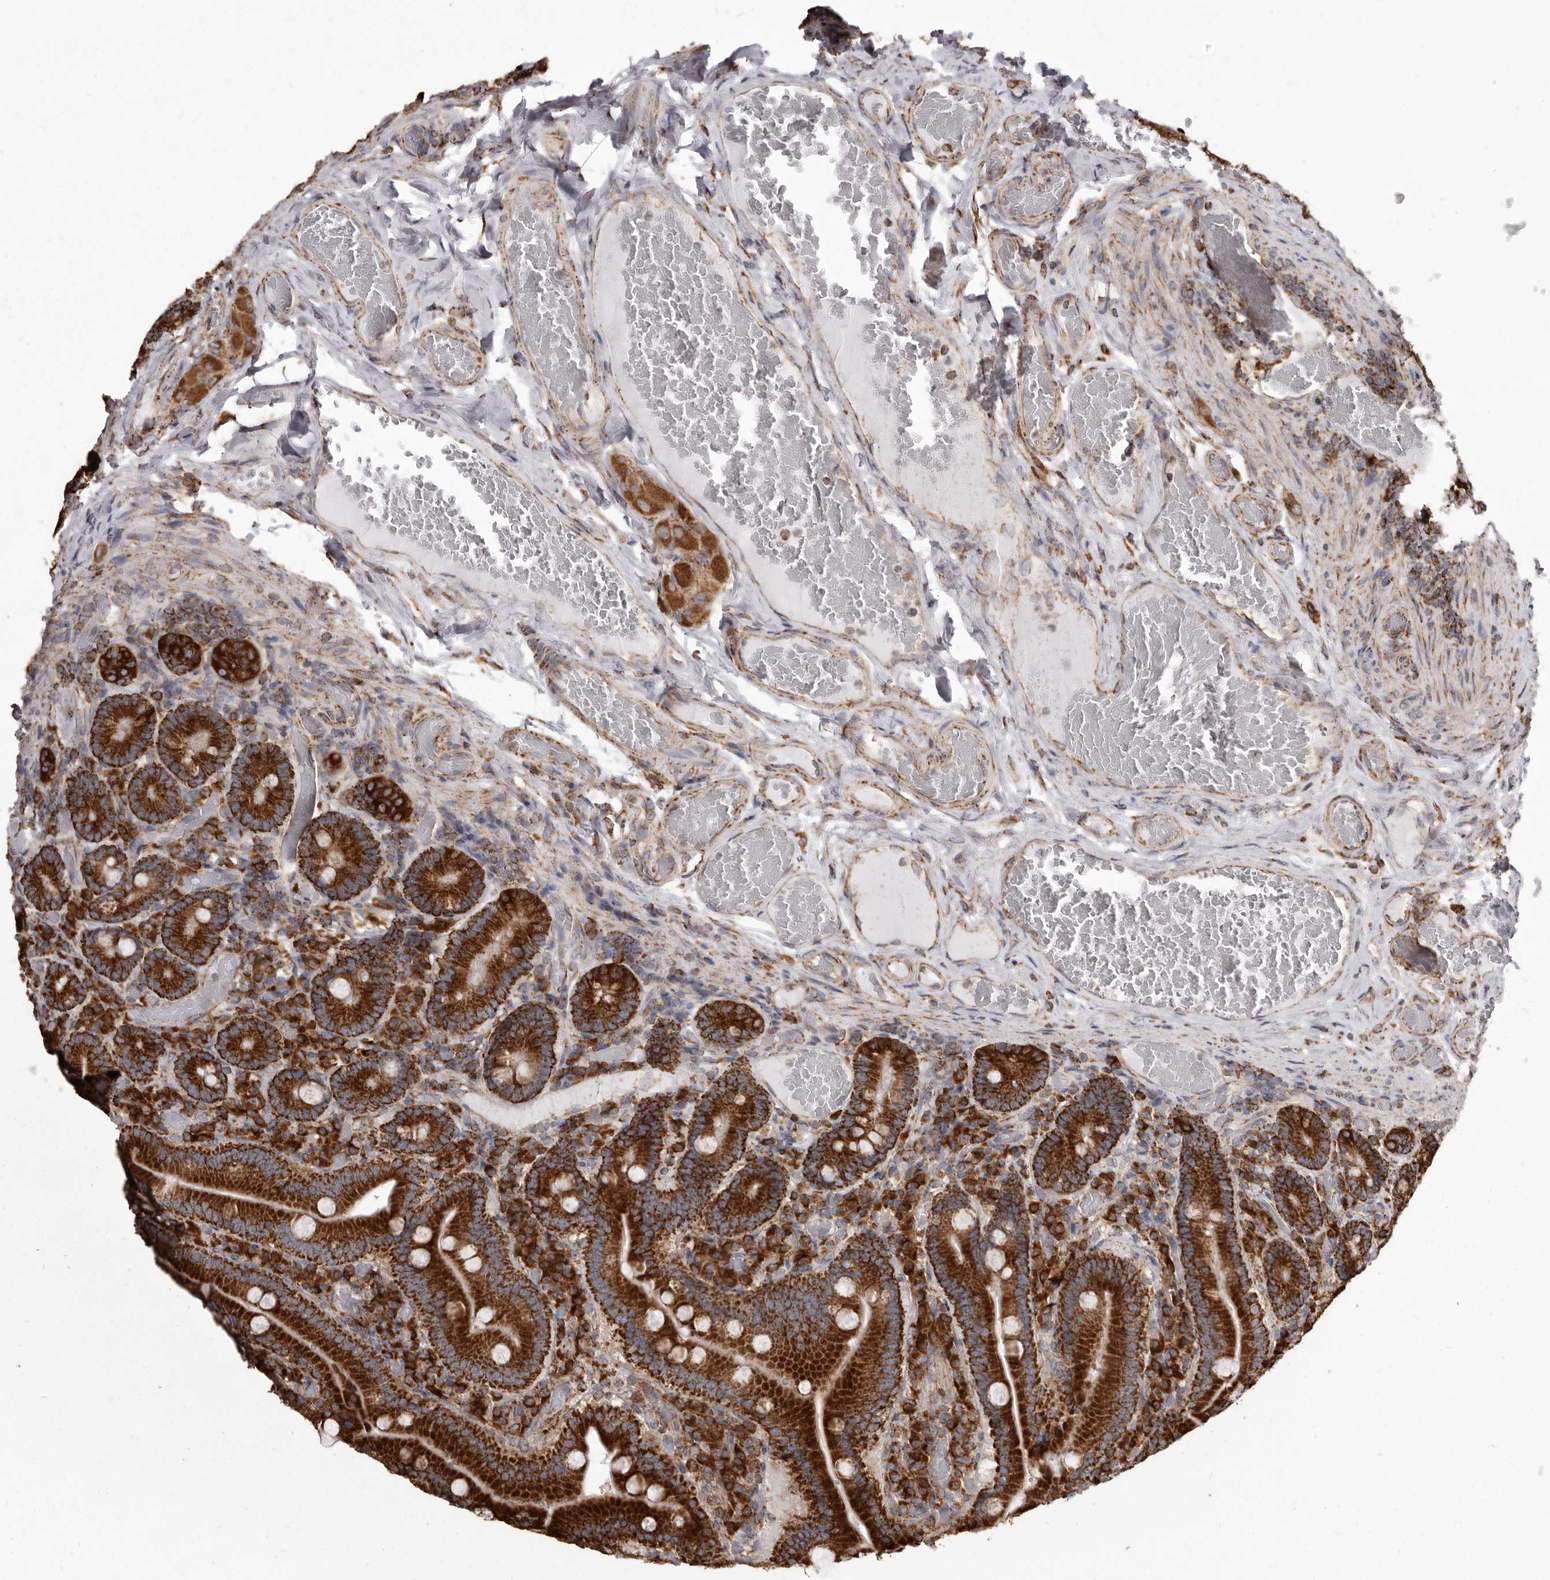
{"staining": {"intensity": "strong", "quantity": ">75%", "location": "cytoplasmic/membranous"}, "tissue": "duodenum", "cell_type": "Glandular cells", "image_type": "normal", "snomed": [{"axis": "morphology", "description": "Normal tissue, NOS"}, {"axis": "topography", "description": "Duodenum"}], "caption": "Protein expression analysis of normal human duodenum reveals strong cytoplasmic/membranous staining in approximately >75% of glandular cells.", "gene": "CDK5RAP3", "patient": {"sex": "female", "age": 62}}